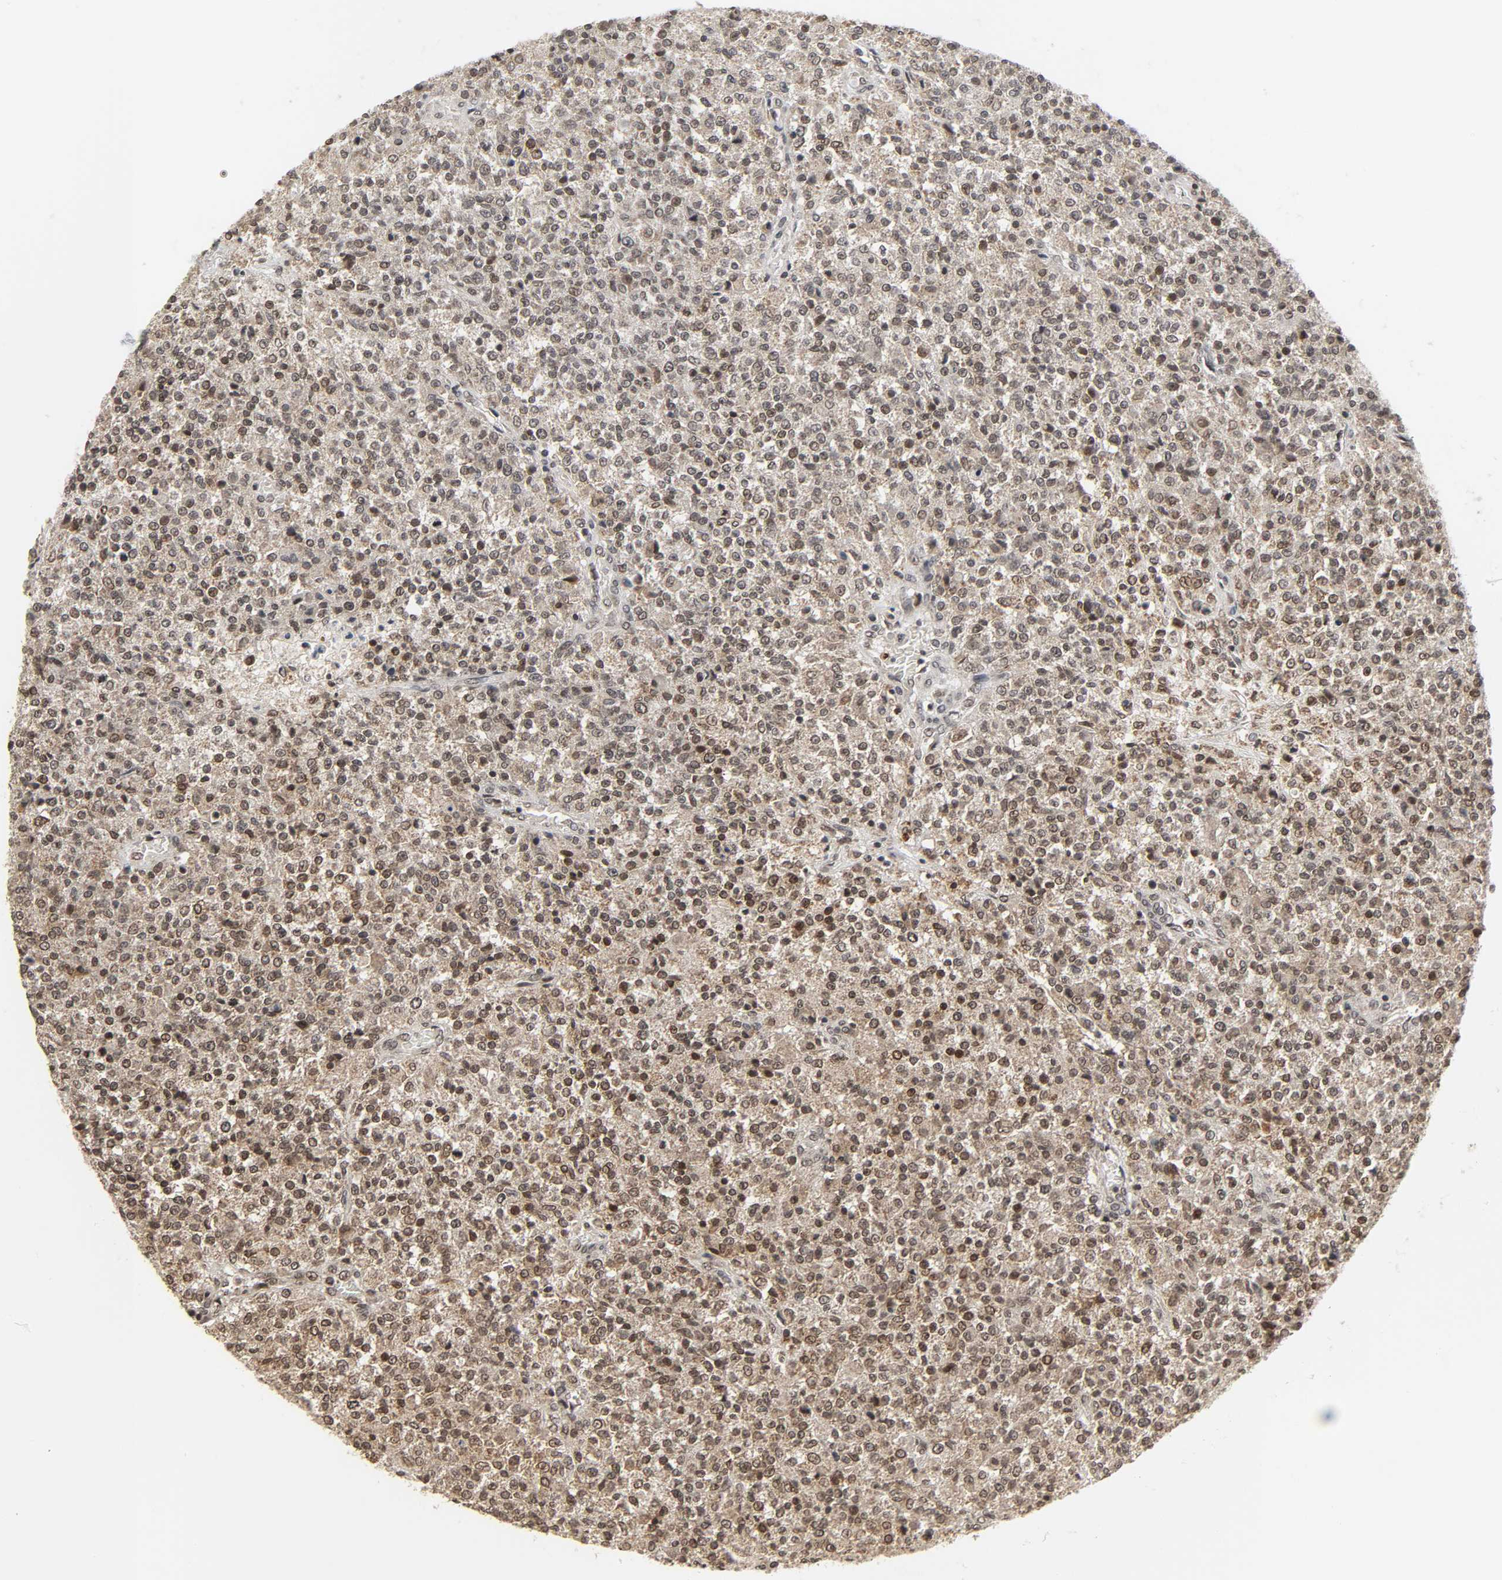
{"staining": {"intensity": "moderate", "quantity": "<25%", "location": "nuclear"}, "tissue": "testis cancer", "cell_type": "Tumor cells", "image_type": "cancer", "snomed": [{"axis": "morphology", "description": "Seminoma, NOS"}, {"axis": "topography", "description": "Testis"}], "caption": "Seminoma (testis) stained with IHC reveals moderate nuclear expression in approximately <25% of tumor cells.", "gene": "XRCC1", "patient": {"sex": "male", "age": 59}}